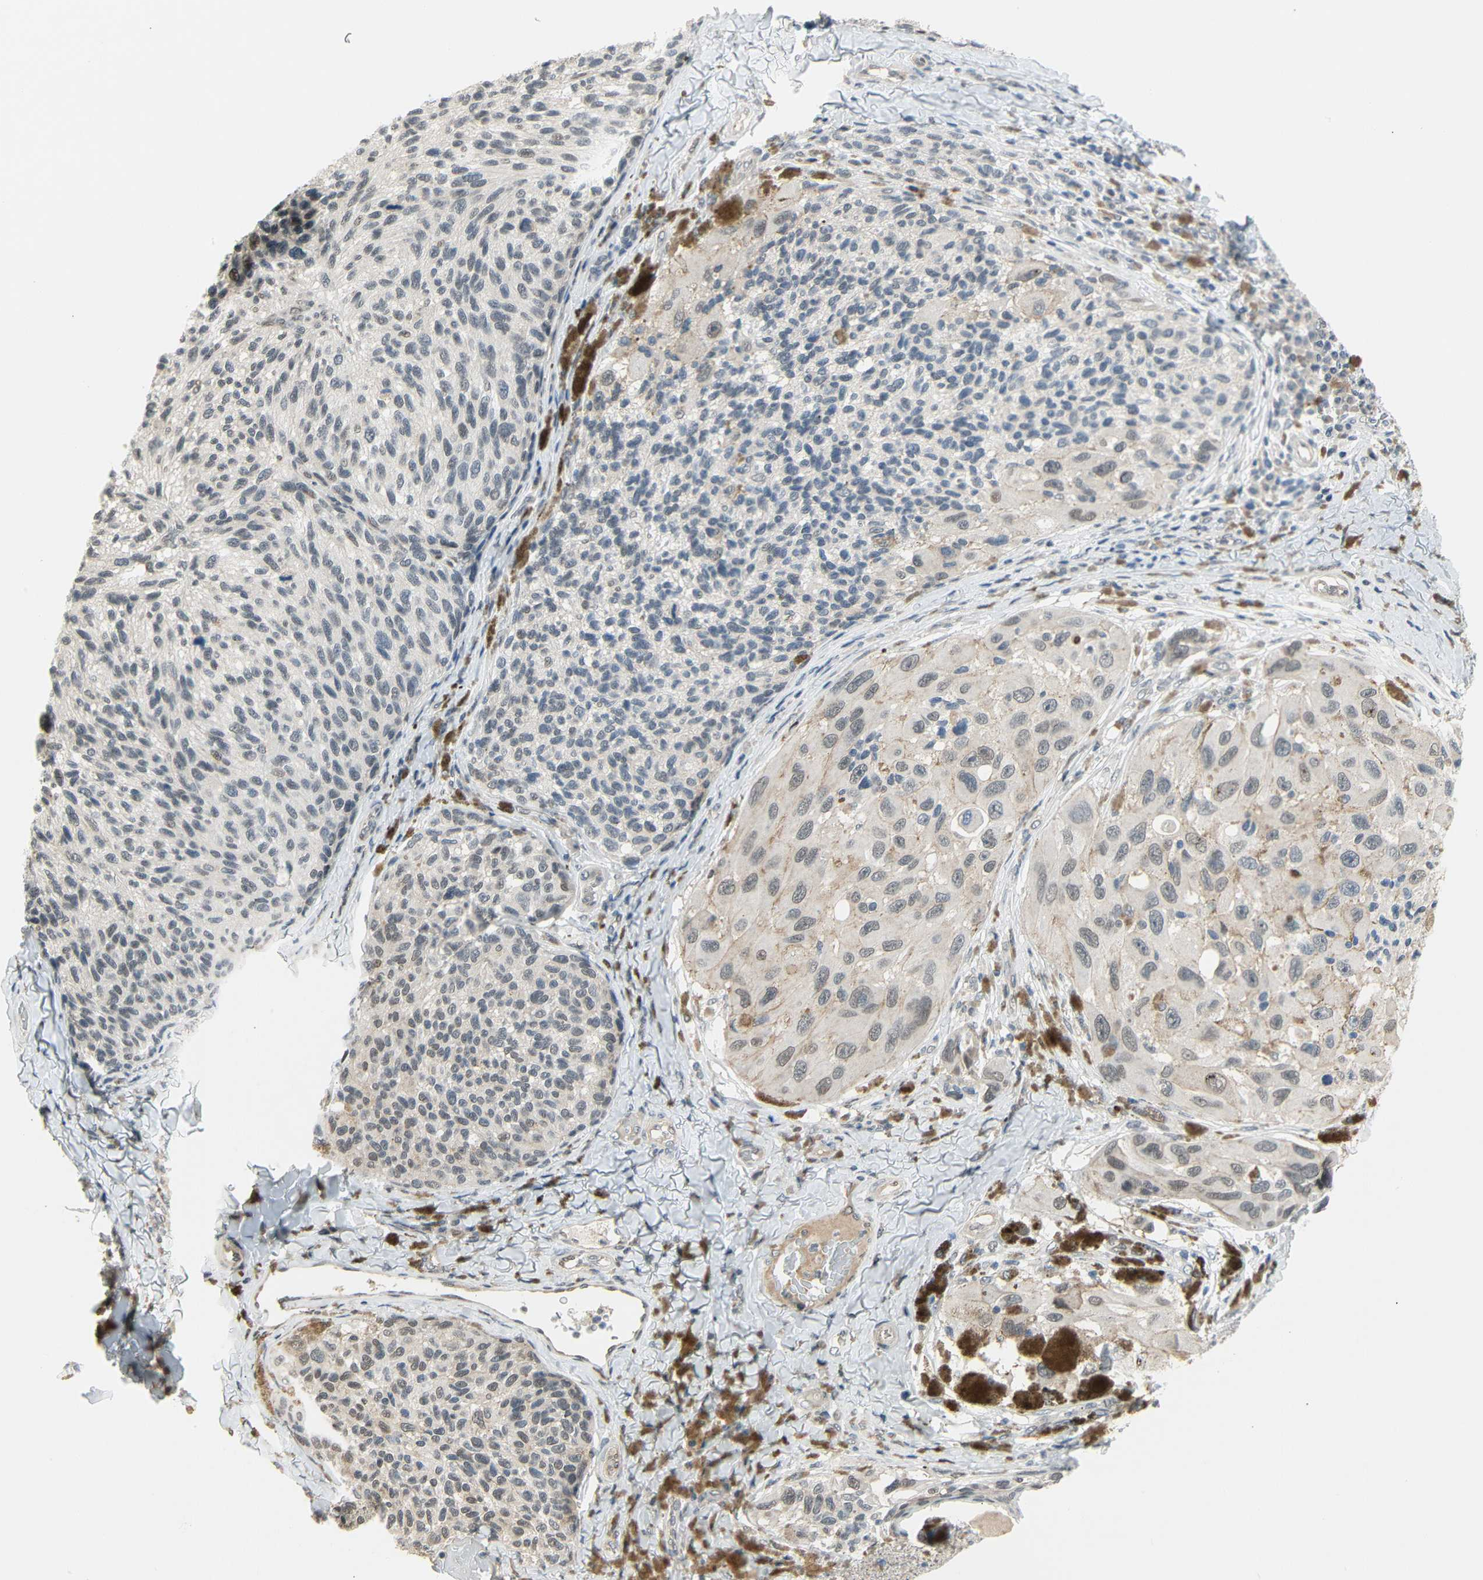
{"staining": {"intensity": "weak", "quantity": "25%-75%", "location": "cytoplasmic/membranous"}, "tissue": "melanoma", "cell_type": "Tumor cells", "image_type": "cancer", "snomed": [{"axis": "morphology", "description": "Malignant melanoma, NOS"}, {"axis": "topography", "description": "Skin"}], "caption": "Tumor cells demonstrate low levels of weak cytoplasmic/membranous positivity in approximately 25%-75% of cells in human malignant melanoma.", "gene": "IMPG2", "patient": {"sex": "female", "age": 73}}